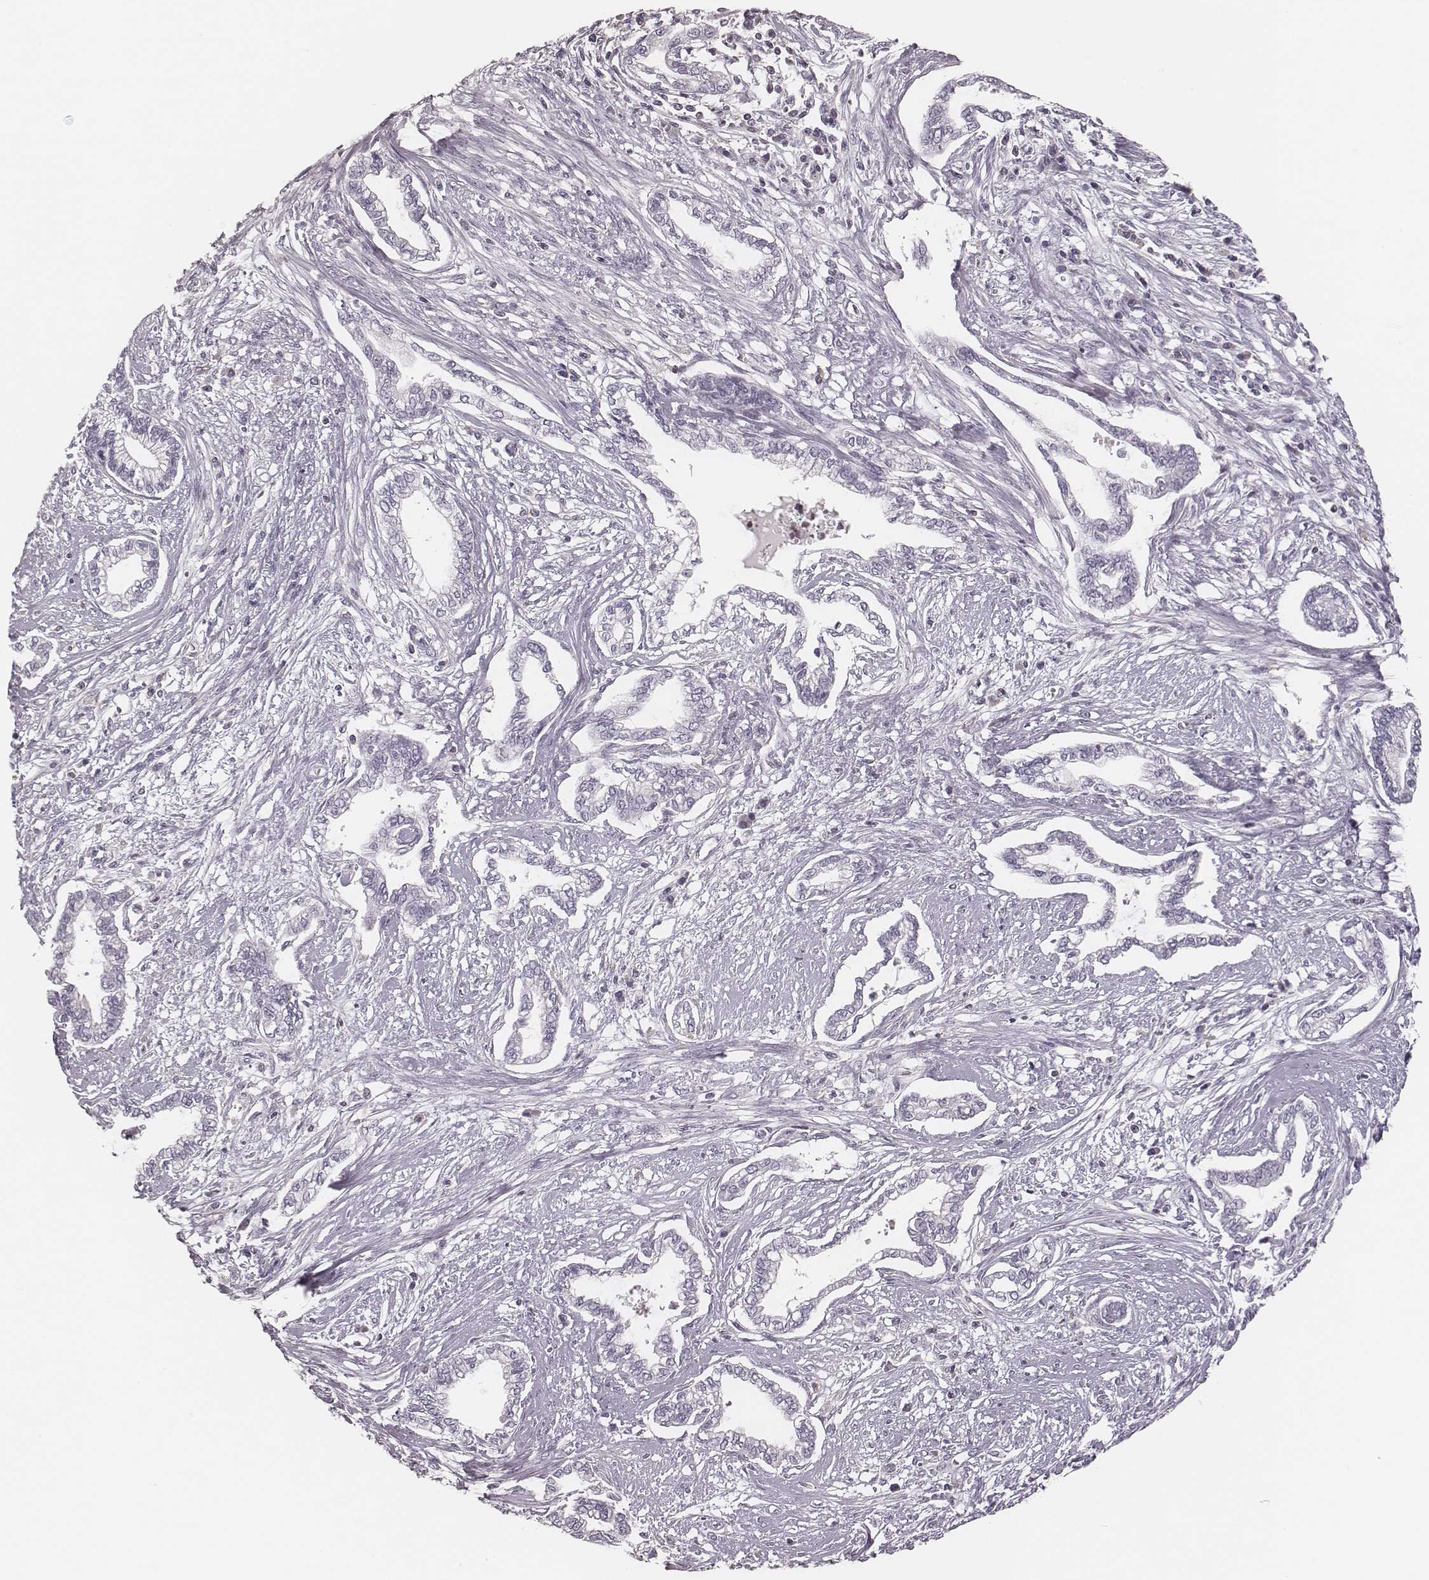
{"staining": {"intensity": "negative", "quantity": "none", "location": "none"}, "tissue": "cervical cancer", "cell_type": "Tumor cells", "image_type": "cancer", "snomed": [{"axis": "morphology", "description": "Adenocarcinoma, NOS"}, {"axis": "topography", "description": "Cervix"}], "caption": "Tumor cells show no significant protein positivity in cervical cancer (adenocarcinoma). Brightfield microscopy of immunohistochemistry (IHC) stained with DAB (brown) and hematoxylin (blue), captured at high magnification.", "gene": "MSX1", "patient": {"sex": "female", "age": 62}}